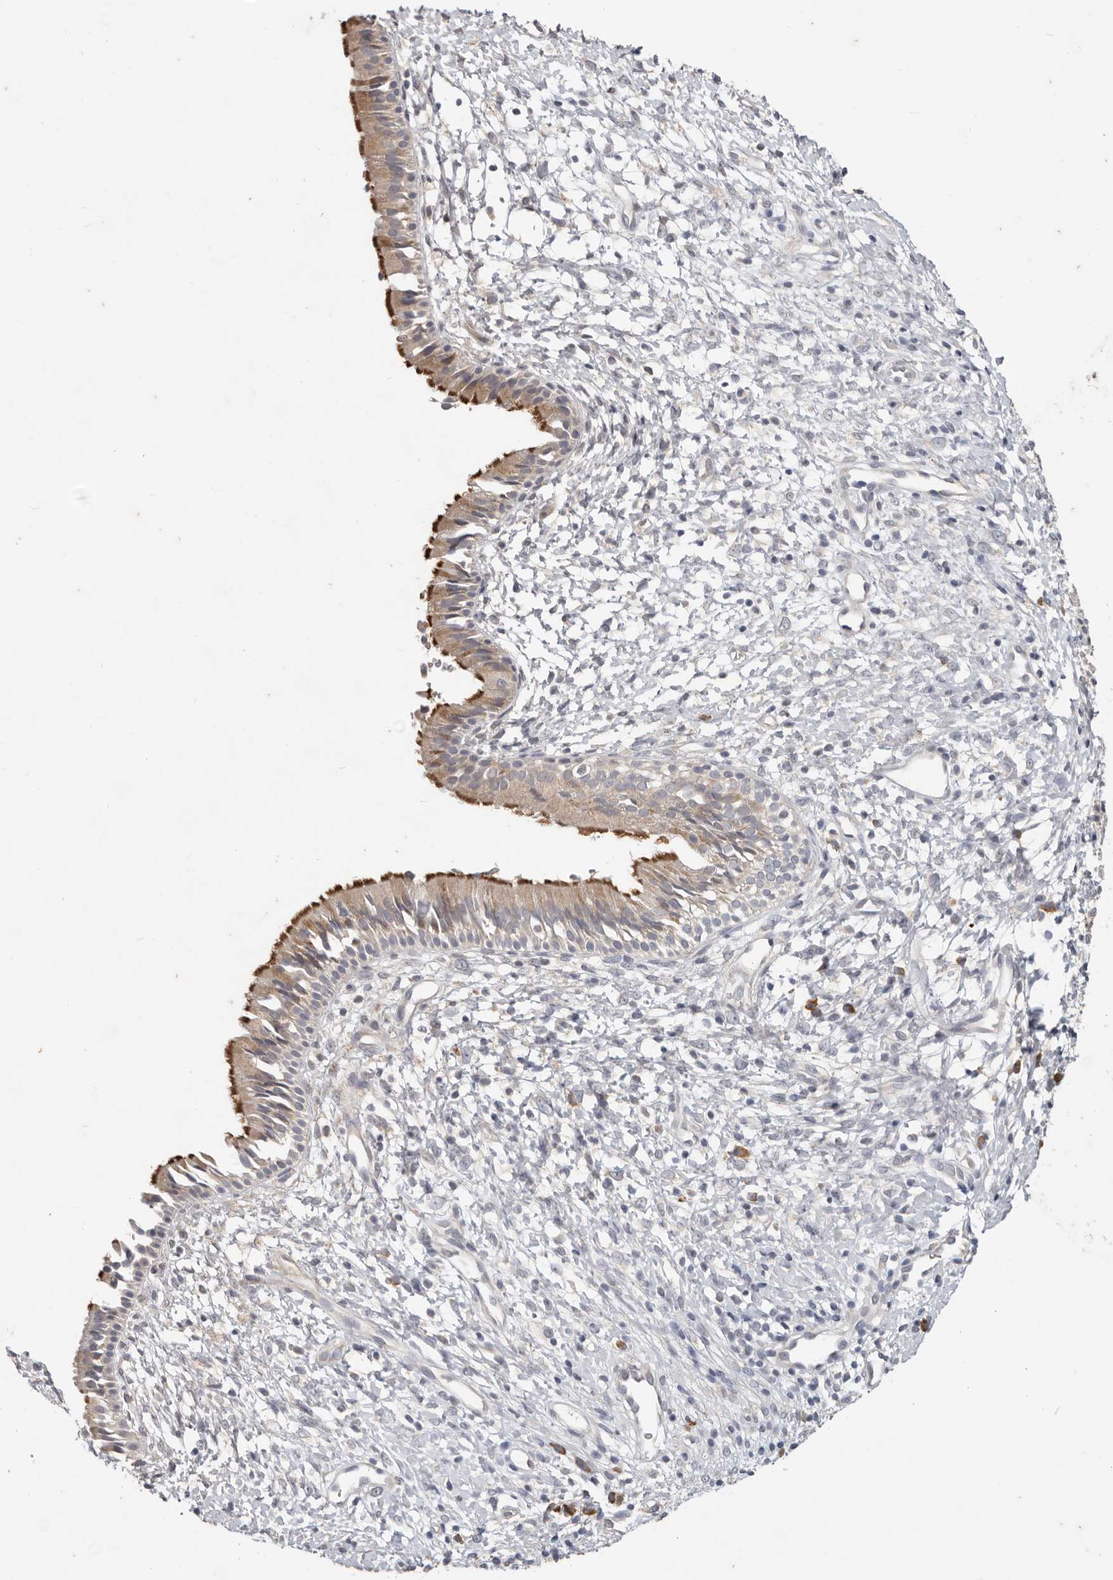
{"staining": {"intensity": "moderate", "quantity": ">75%", "location": "cytoplasmic/membranous"}, "tissue": "nasopharynx", "cell_type": "Respiratory epithelial cells", "image_type": "normal", "snomed": [{"axis": "morphology", "description": "Normal tissue, NOS"}, {"axis": "topography", "description": "Nasopharynx"}], "caption": "The immunohistochemical stain highlights moderate cytoplasmic/membranous positivity in respiratory epithelial cells of unremarkable nasopharynx. (IHC, brightfield microscopy, high magnification).", "gene": "WDR77", "patient": {"sex": "male", "age": 22}}